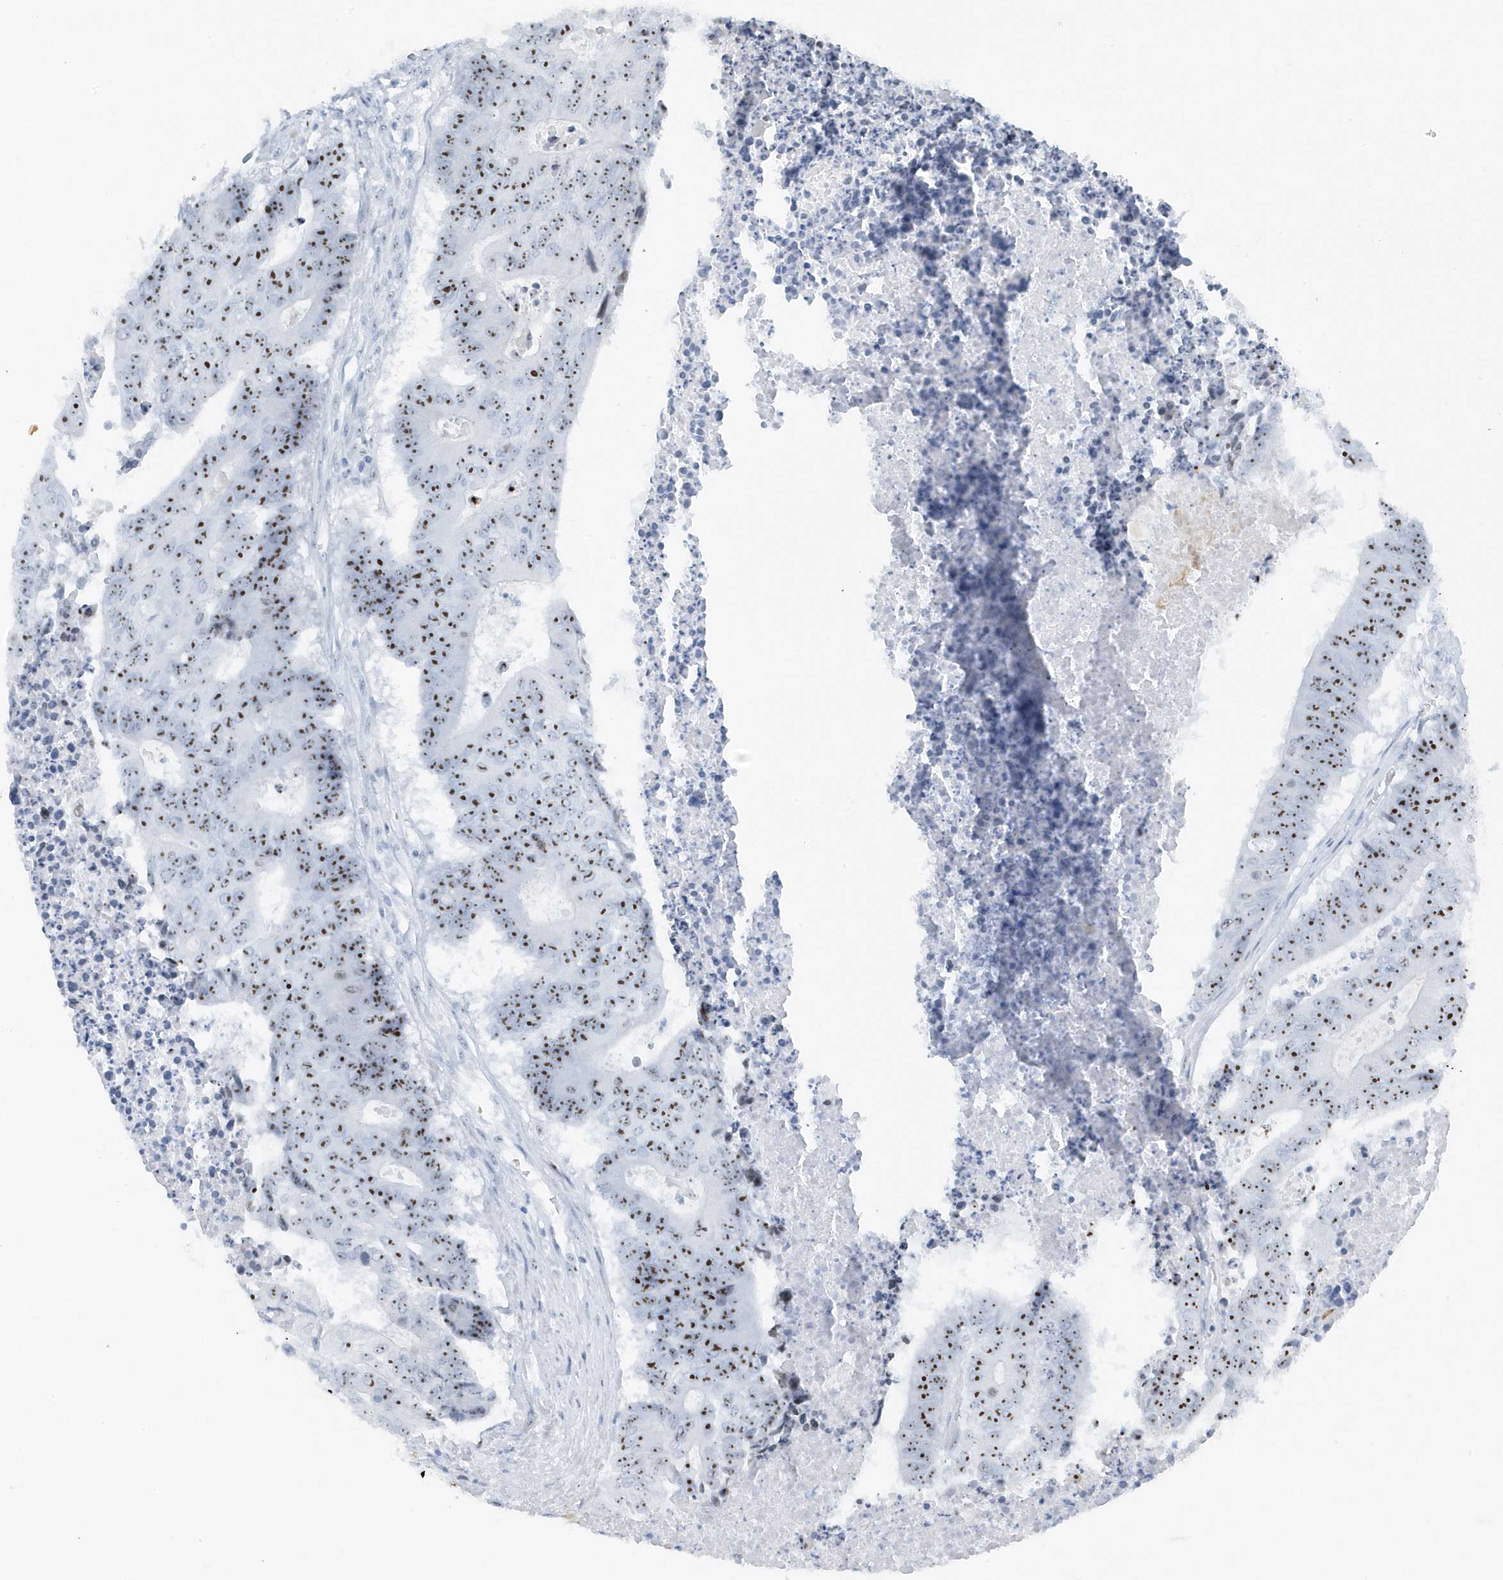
{"staining": {"intensity": "moderate", "quantity": ">75%", "location": "nuclear"}, "tissue": "colorectal cancer", "cell_type": "Tumor cells", "image_type": "cancer", "snomed": [{"axis": "morphology", "description": "Adenocarcinoma, NOS"}, {"axis": "topography", "description": "Colon"}], "caption": "Immunohistochemistry (IHC) (DAB) staining of colorectal cancer displays moderate nuclear protein staining in approximately >75% of tumor cells.", "gene": "RPF2", "patient": {"sex": "male", "age": 87}}